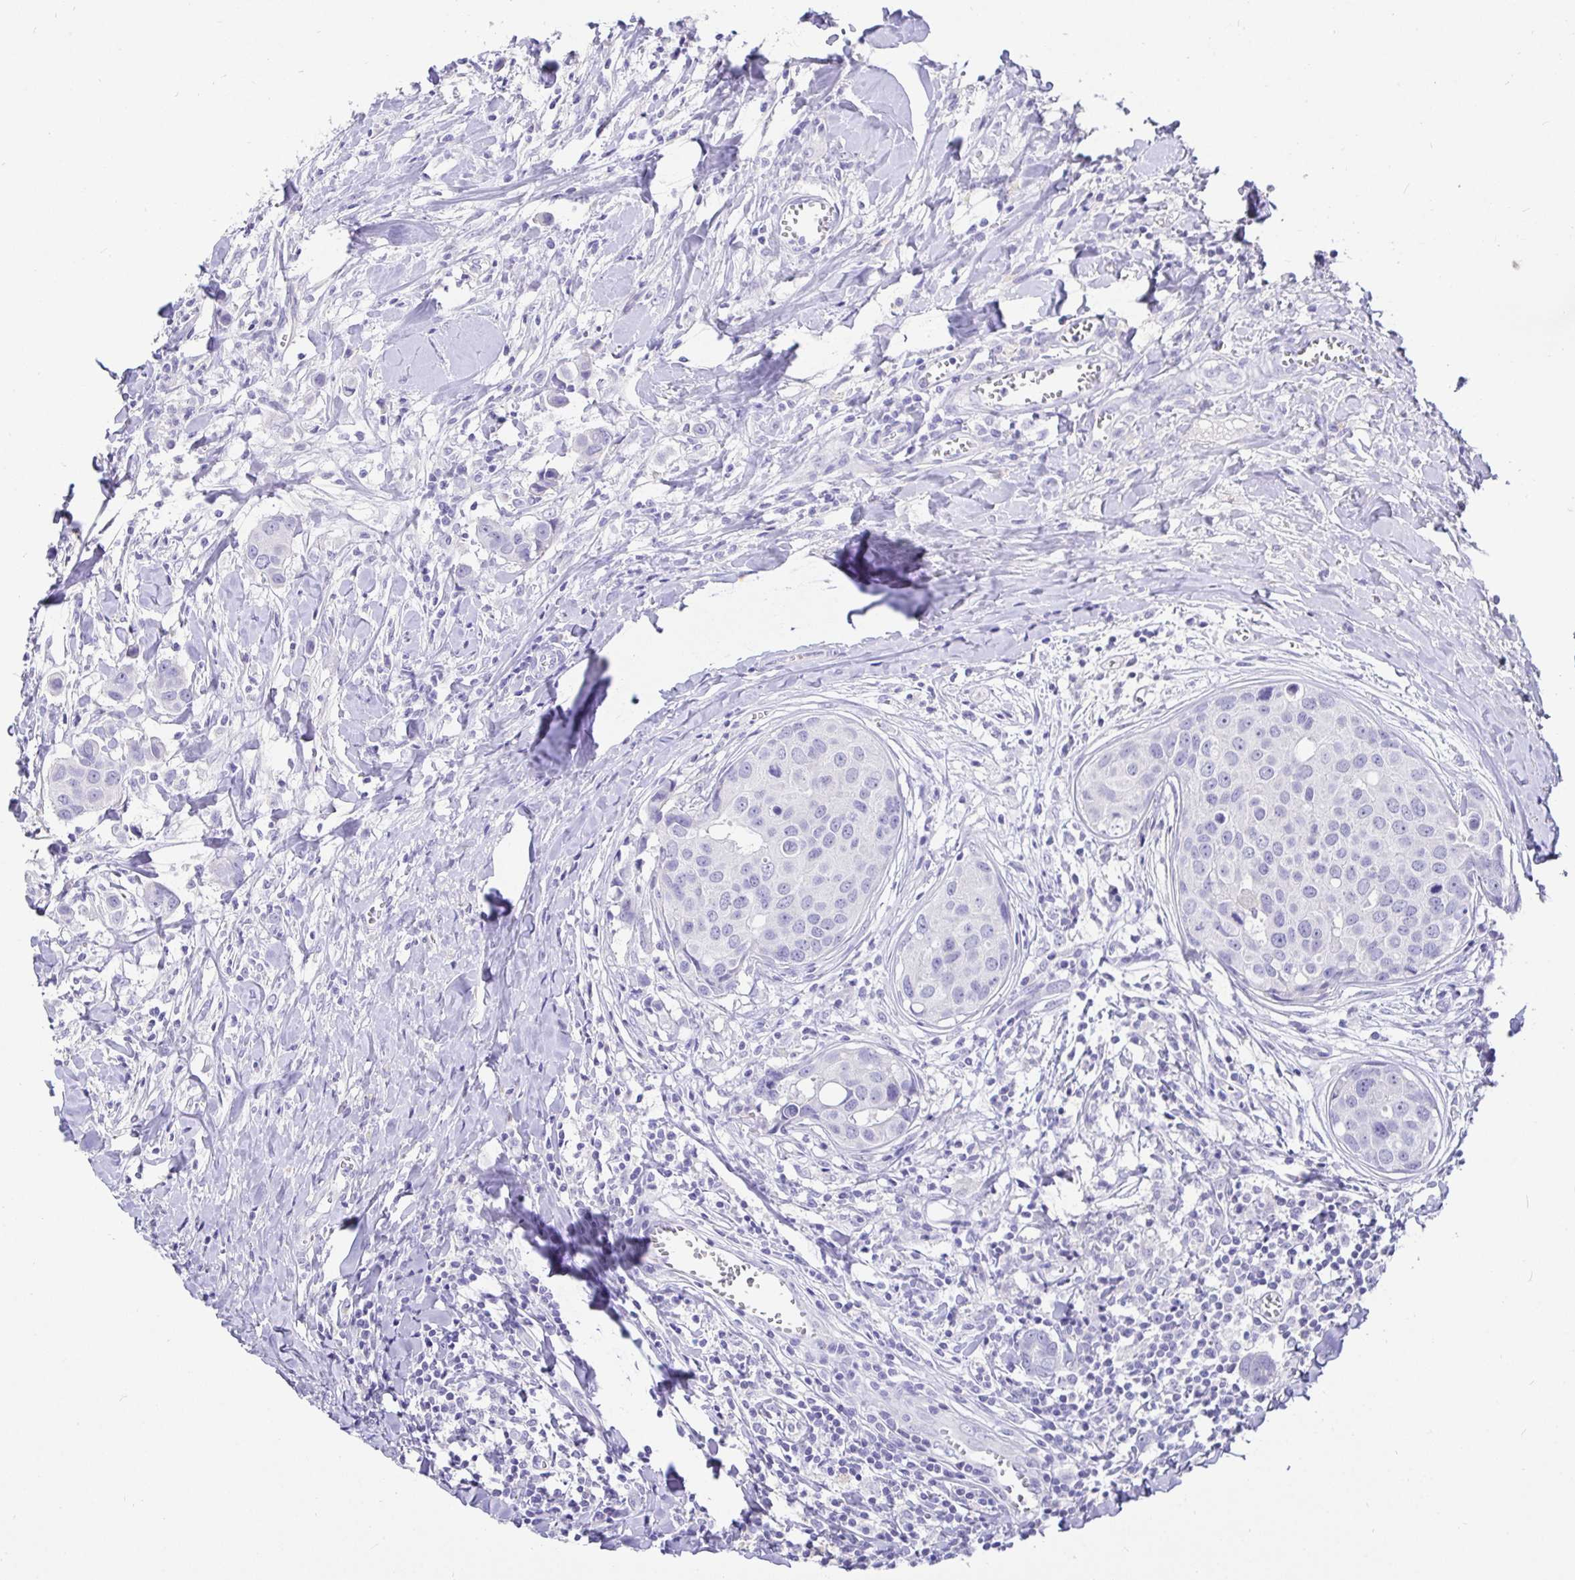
{"staining": {"intensity": "negative", "quantity": "none", "location": "none"}, "tissue": "breast cancer", "cell_type": "Tumor cells", "image_type": "cancer", "snomed": [{"axis": "morphology", "description": "Duct carcinoma"}, {"axis": "topography", "description": "Breast"}], "caption": "High magnification brightfield microscopy of breast cancer stained with DAB (brown) and counterstained with hematoxylin (blue): tumor cells show no significant staining. (Brightfield microscopy of DAB IHC at high magnification).", "gene": "TPTE", "patient": {"sex": "female", "age": 24}}